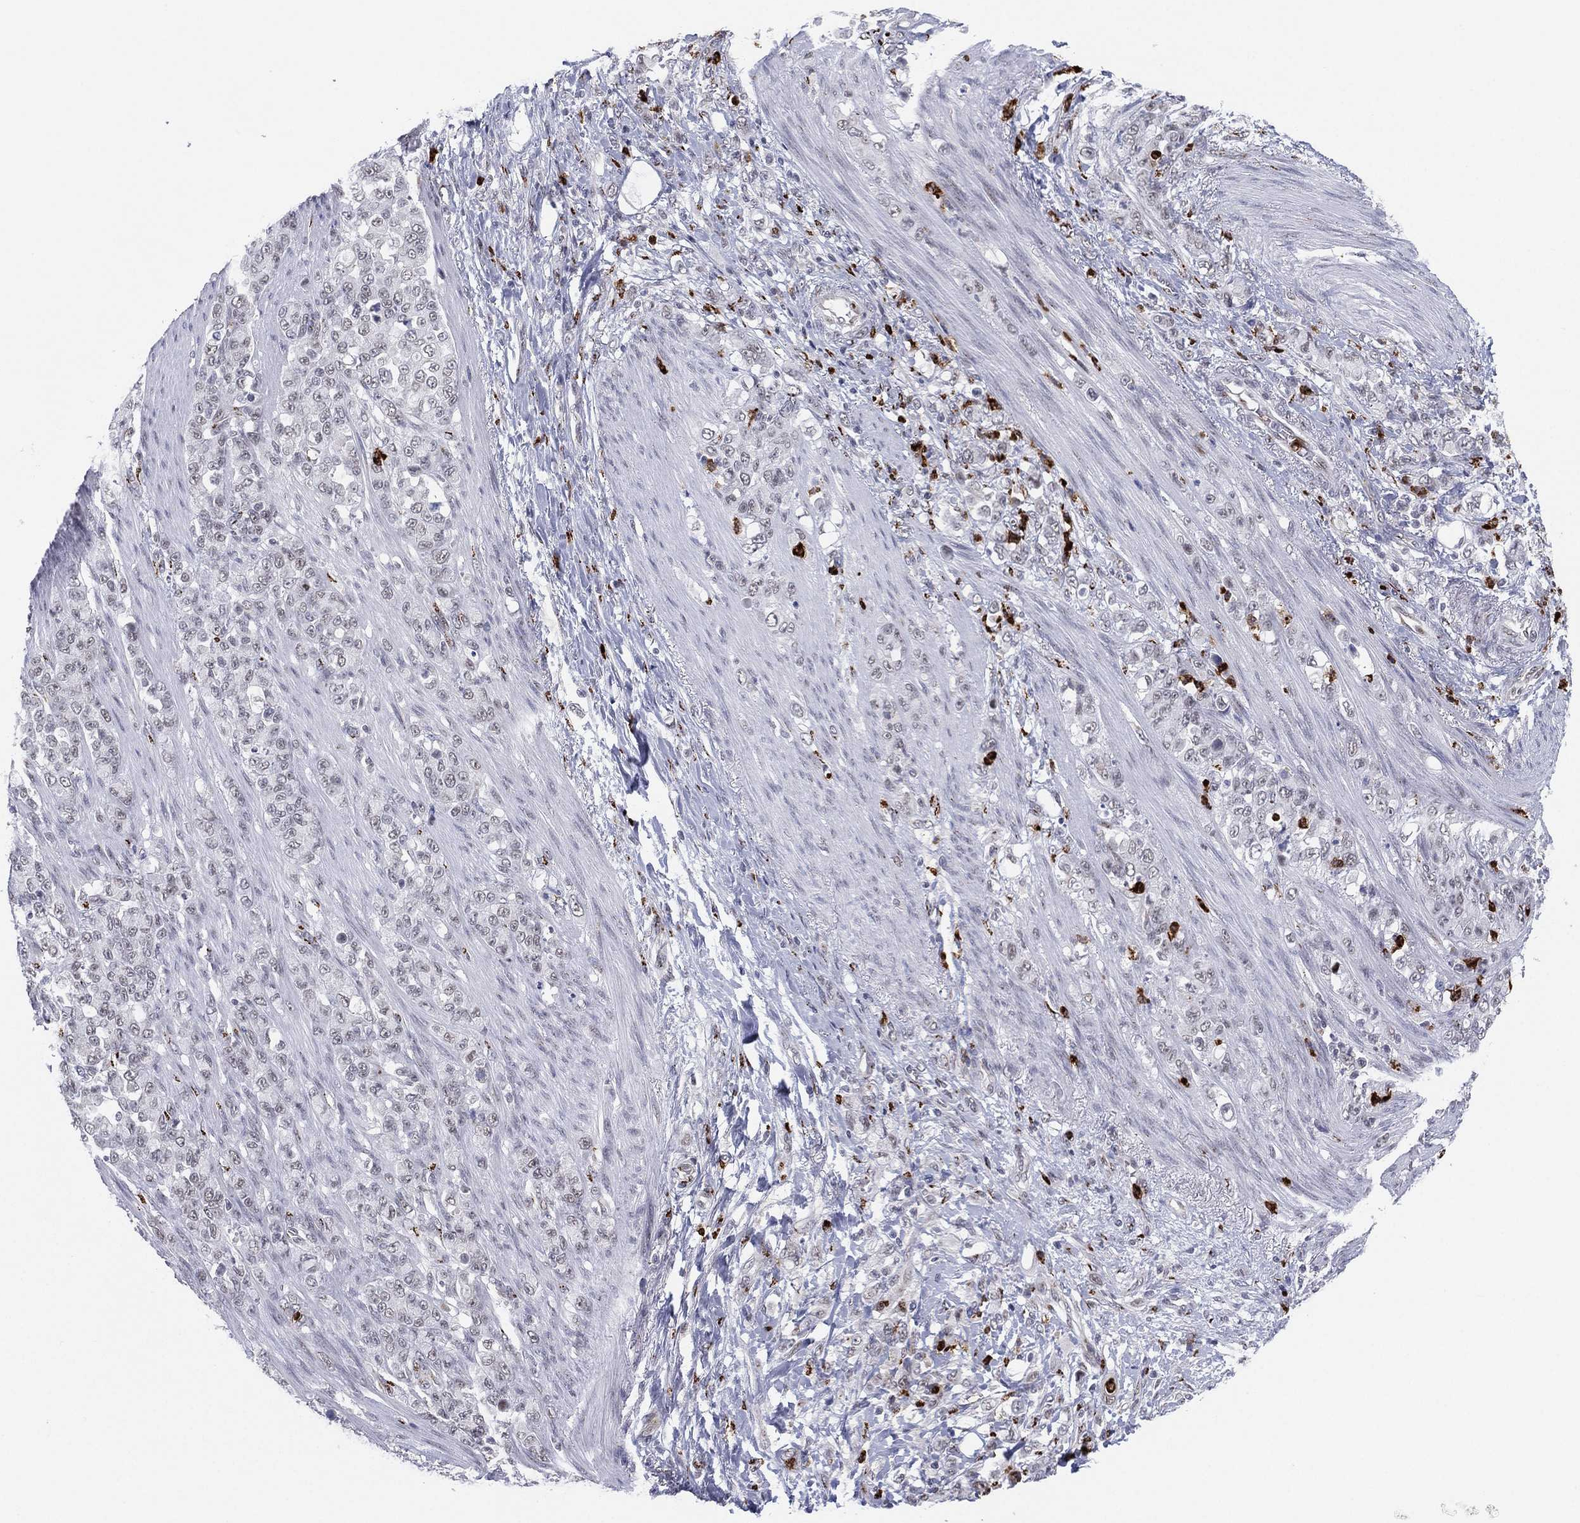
{"staining": {"intensity": "negative", "quantity": "none", "location": "none"}, "tissue": "stomach cancer", "cell_type": "Tumor cells", "image_type": "cancer", "snomed": [{"axis": "morphology", "description": "Adenocarcinoma, NOS"}, {"axis": "topography", "description": "Stomach"}], "caption": "The immunohistochemistry (IHC) photomicrograph has no significant expression in tumor cells of adenocarcinoma (stomach) tissue.", "gene": "CD177", "patient": {"sex": "female", "age": 79}}